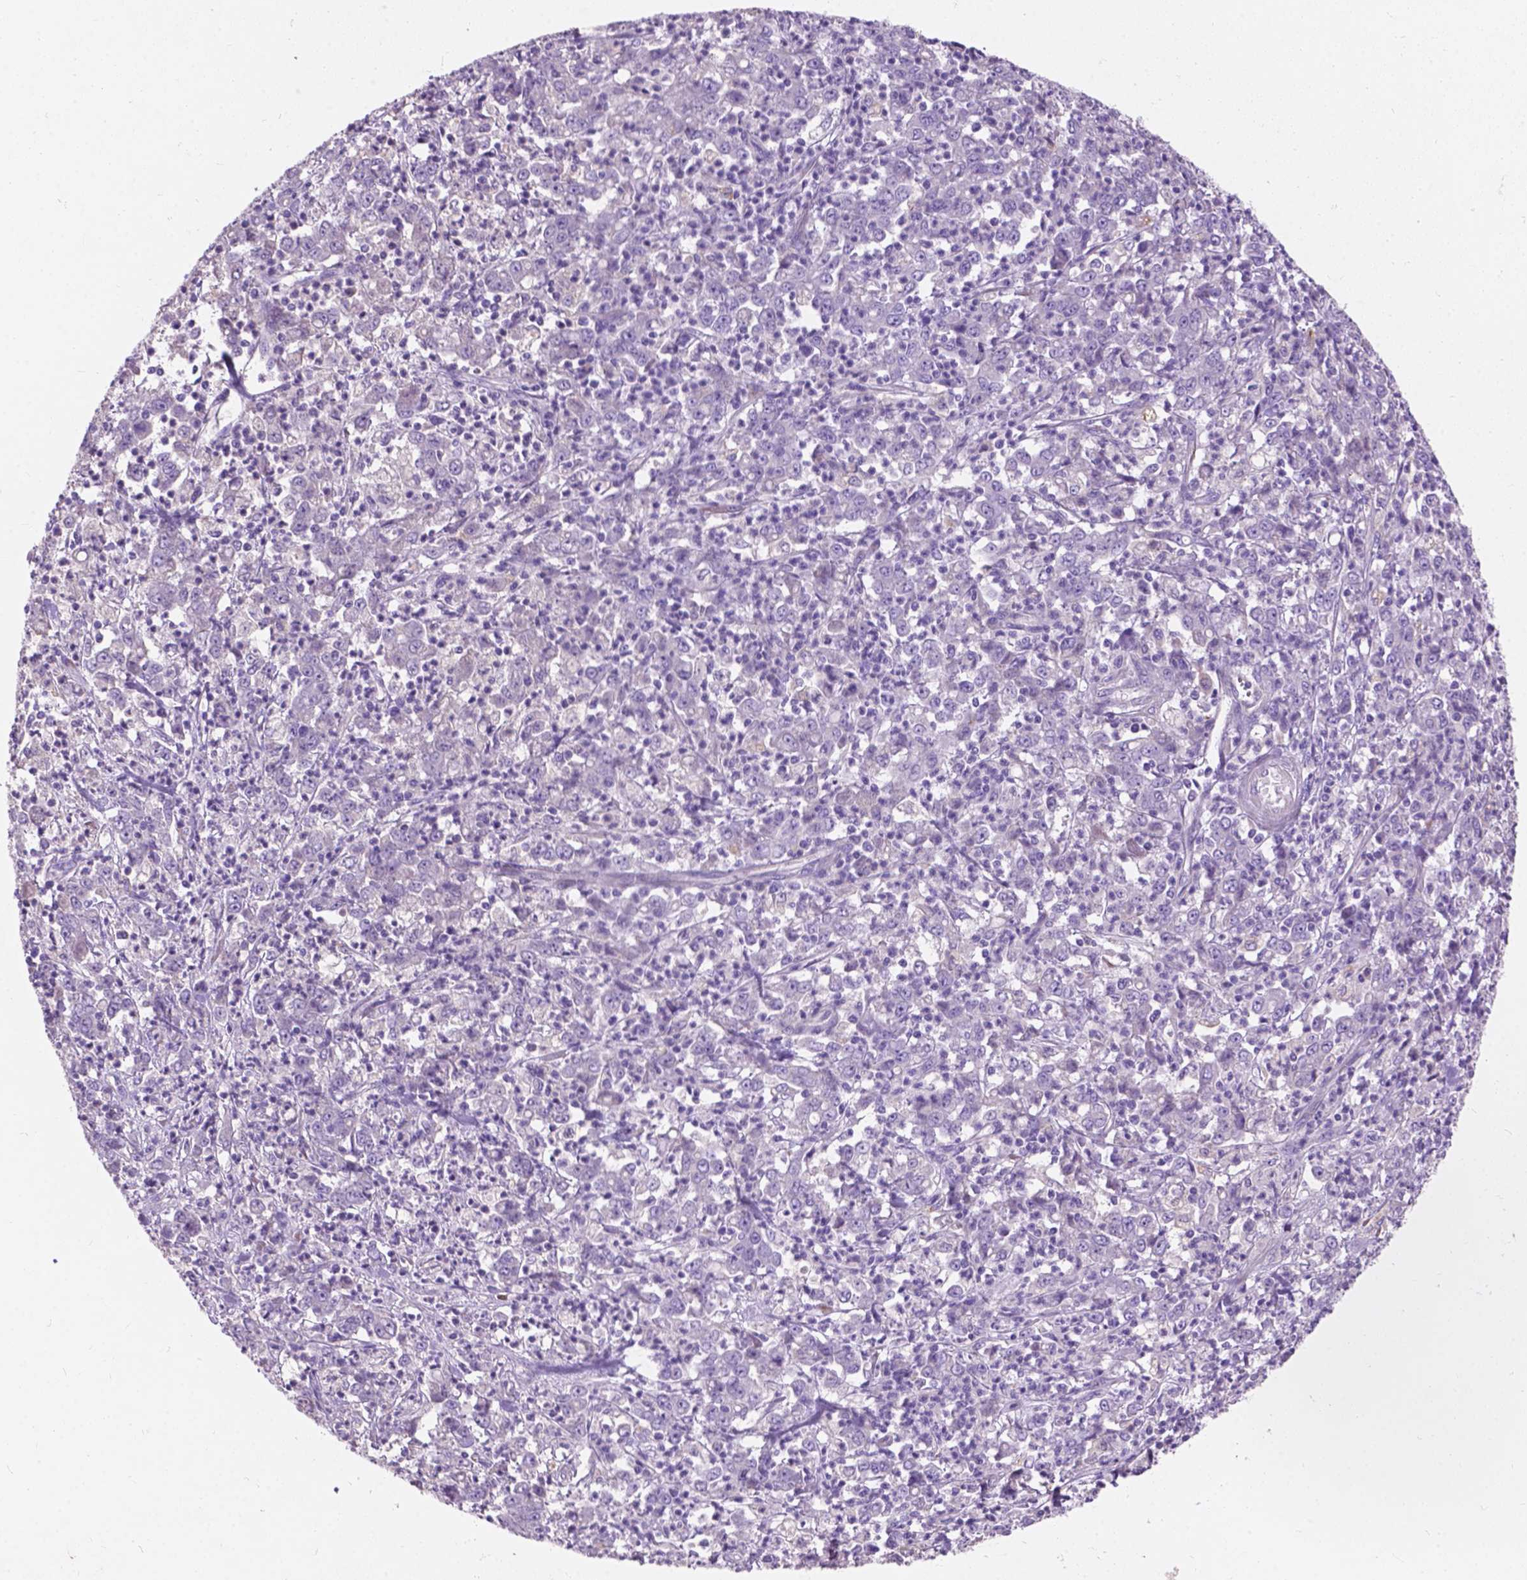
{"staining": {"intensity": "negative", "quantity": "none", "location": "none"}, "tissue": "stomach cancer", "cell_type": "Tumor cells", "image_type": "cancer", "snomed": [{"axis": "morphology", "description": "Adenocarcinoma, NOS"}, {"axis": "topography", "description": "Stomach, lower"}], "caption": "Immunohistochemistry histopathology image of neoplastic tissue: stomach cancer stained with DAB exhibits no significant protein expression in tumor cells.", "gene": "NOXO1", "patient": {"sex": "female", "age": 71}}